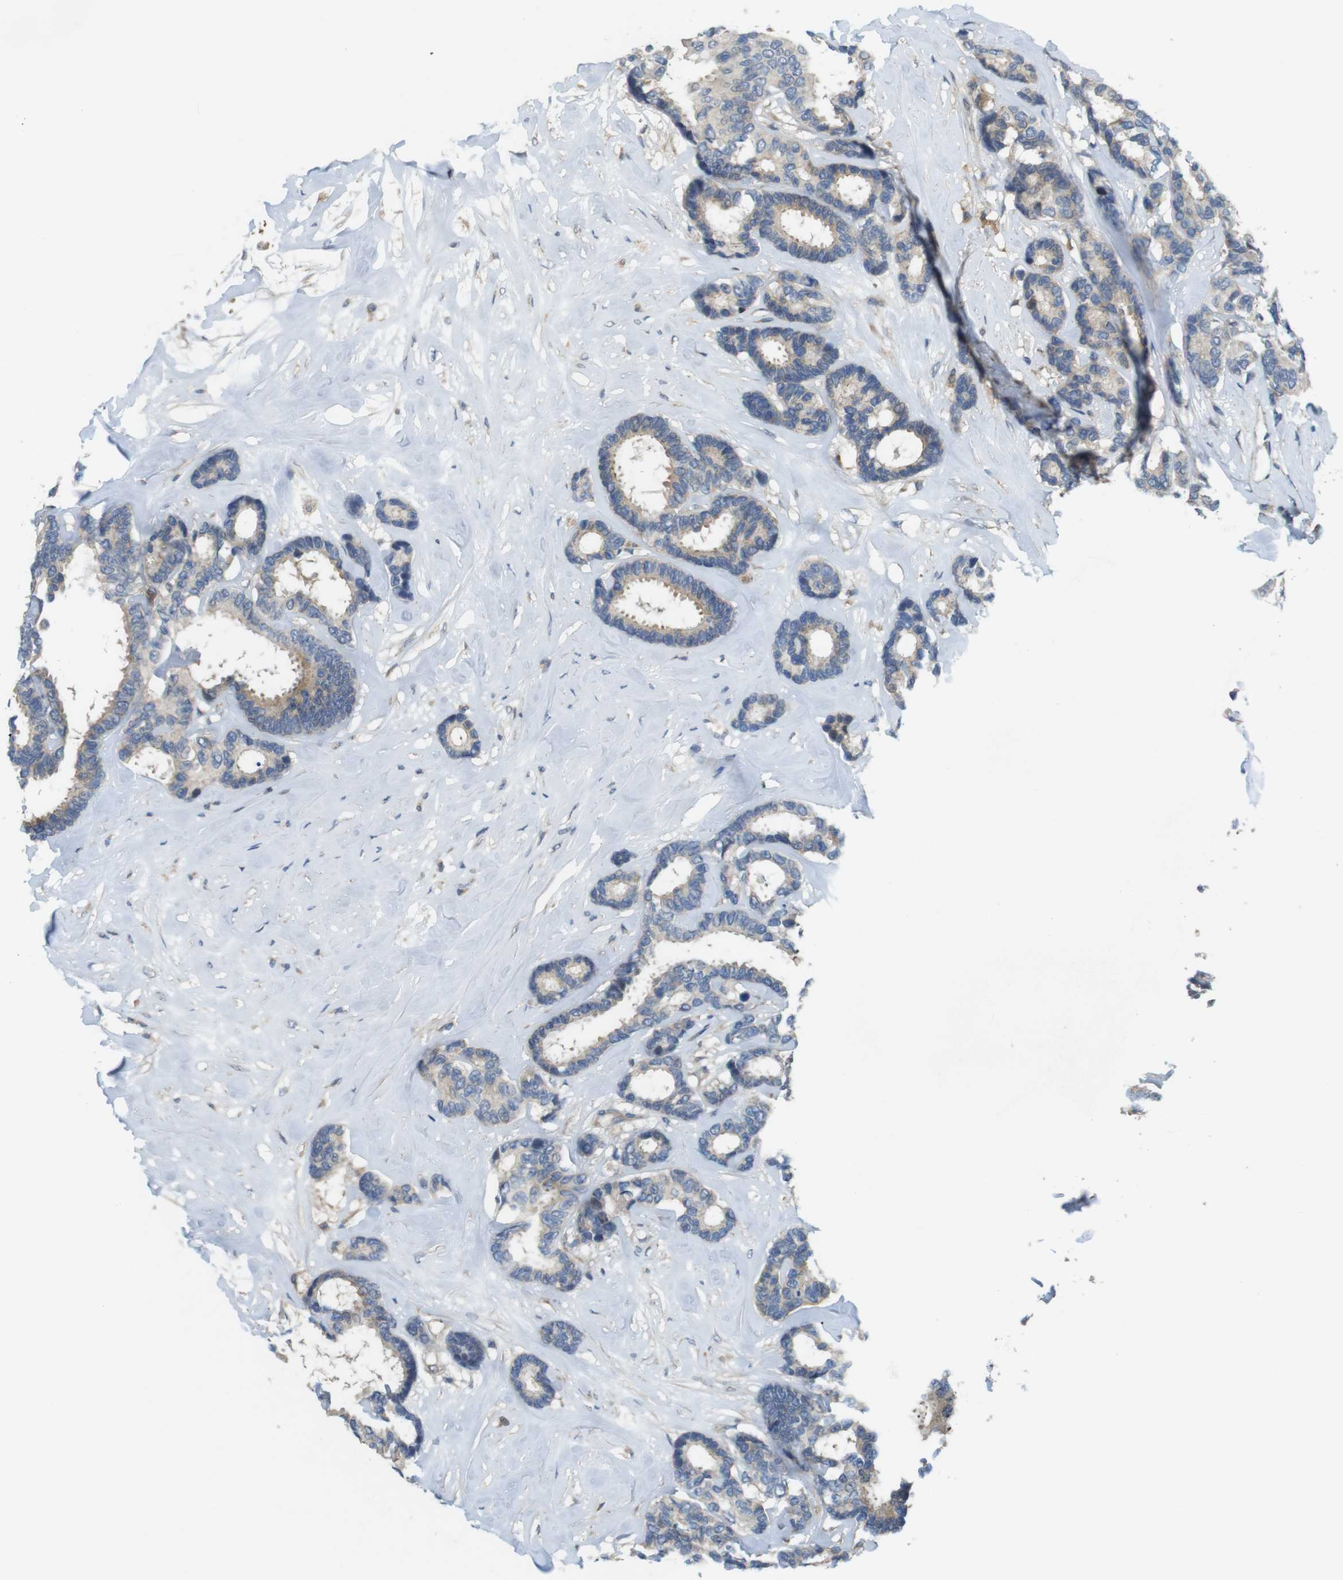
{"staining": {"intensity": "weak", "quantity": "<25%", "location": "cytoplasmic/membranous"}, "tissue": "breast cancer", "cell_type": "Tumor cells", "image_type": "cancer", "snomed": [{"axis": "morphology", "description": "Duct carcinoma"}, {"axis": "topography", "description": "Breast"}], "caption": "Immunohistochemical staining of human breast cancer shows no significant positivity in tumor cells. (Stains: DAB (3,3'-diaminobenzidine) IHC with hematoxylin counter stain, Microscopy: brightfield microscopy at high magnification).", "gene": "ABHD15", "patient": {"sex": "female", "age": 87}}